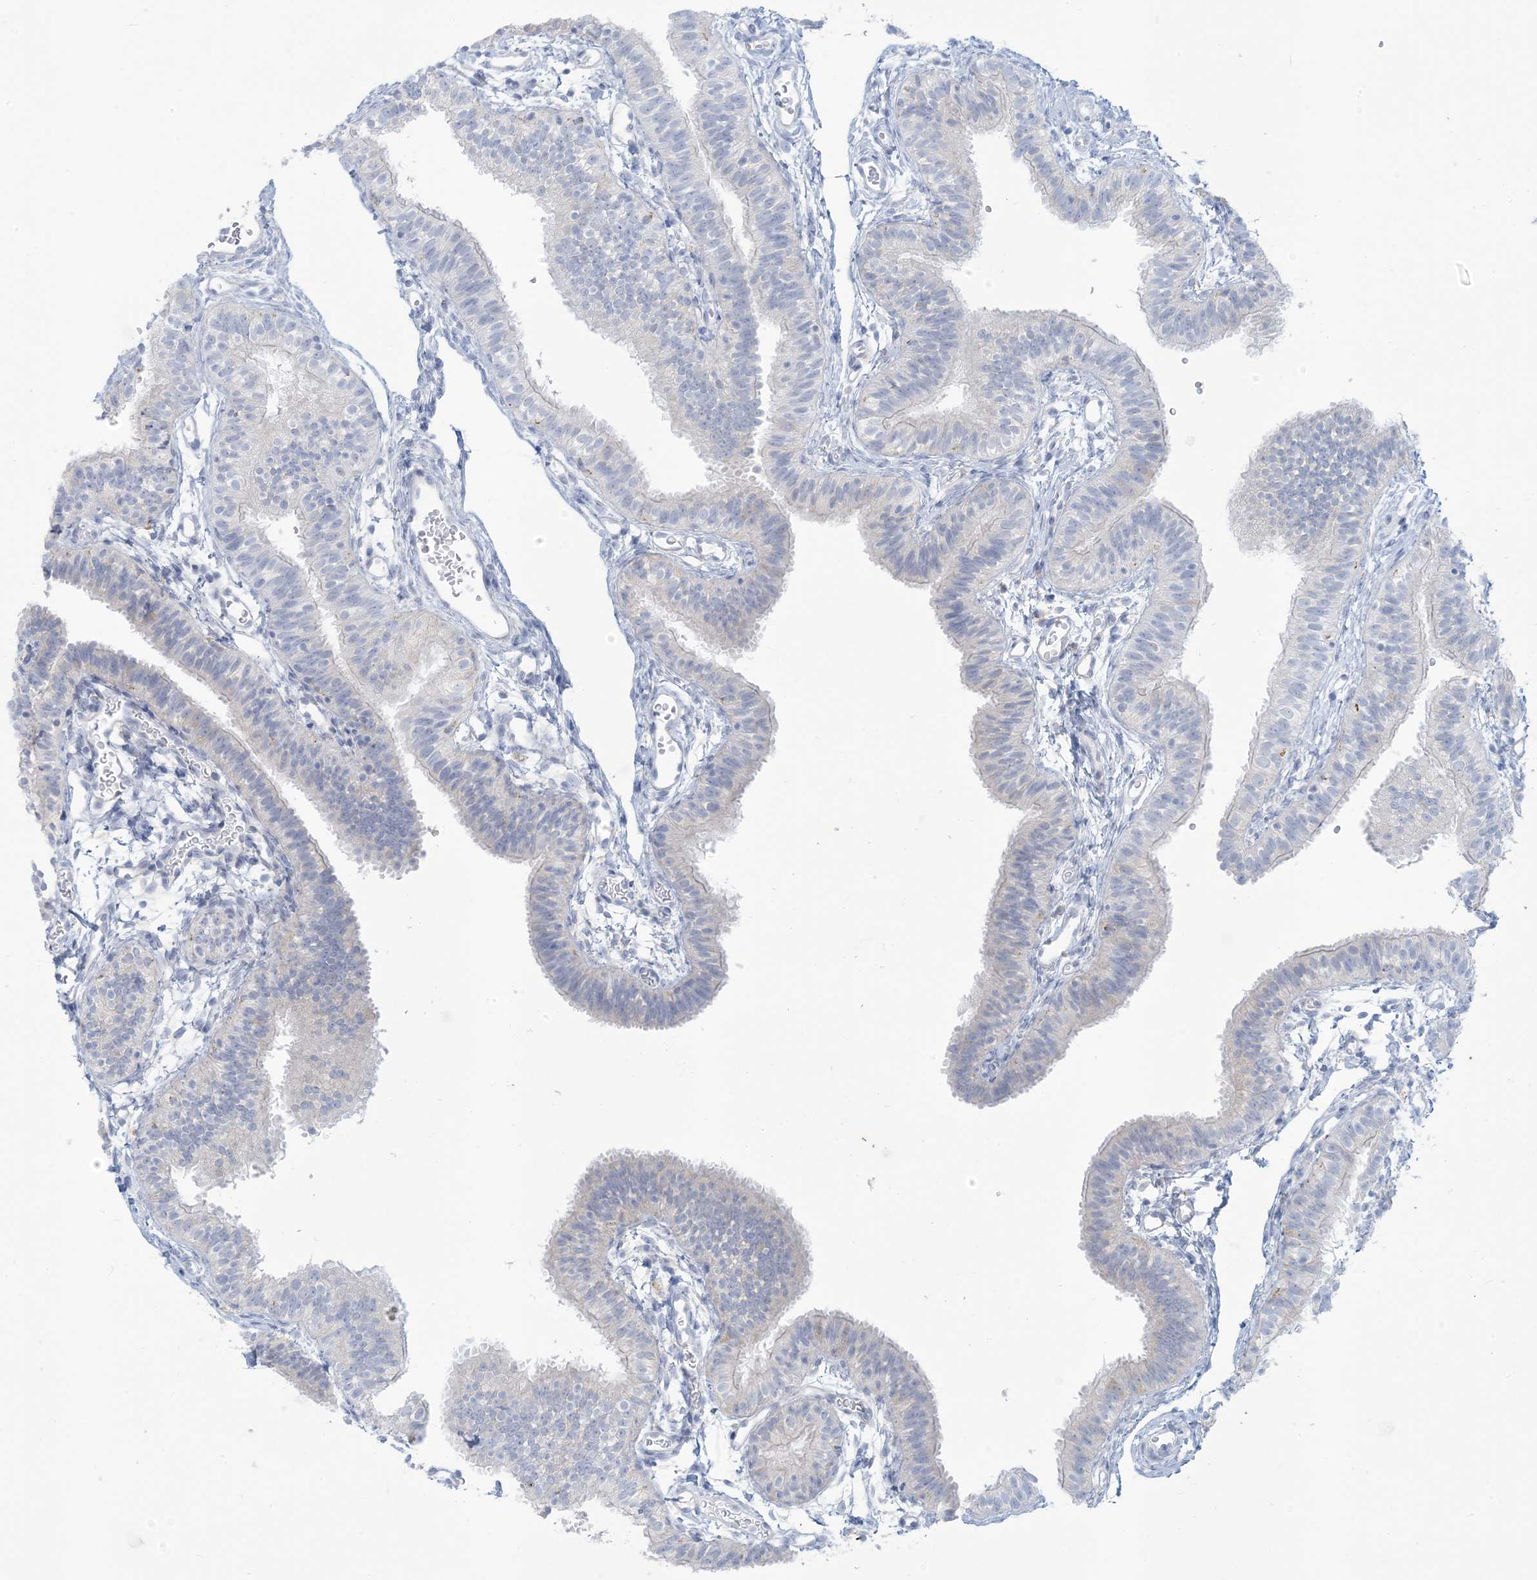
{"staining": {"intensity": "negative", "quantity": "none", "location": "none"}, "tissue": "fallopian tube", "cell_type": "Glandular cells", "image_type": "normal", "snomed": [{"axis": "morphology", "description": "Normal tissue, NOS"}, {"axis": "topography", "description": "Fallopian tube"}], "caption": "DAB immunohistochemical staining of benign fallopian tube displays no significant staining in glandular cells. The staining is performed using DAB (3,3'-diaminobenzidine) brown chromogen with nuclei counter-stained in using hematoxylin.", "gene": "ZDHHC4", "patient": {"sex": "female", "age": 35}}